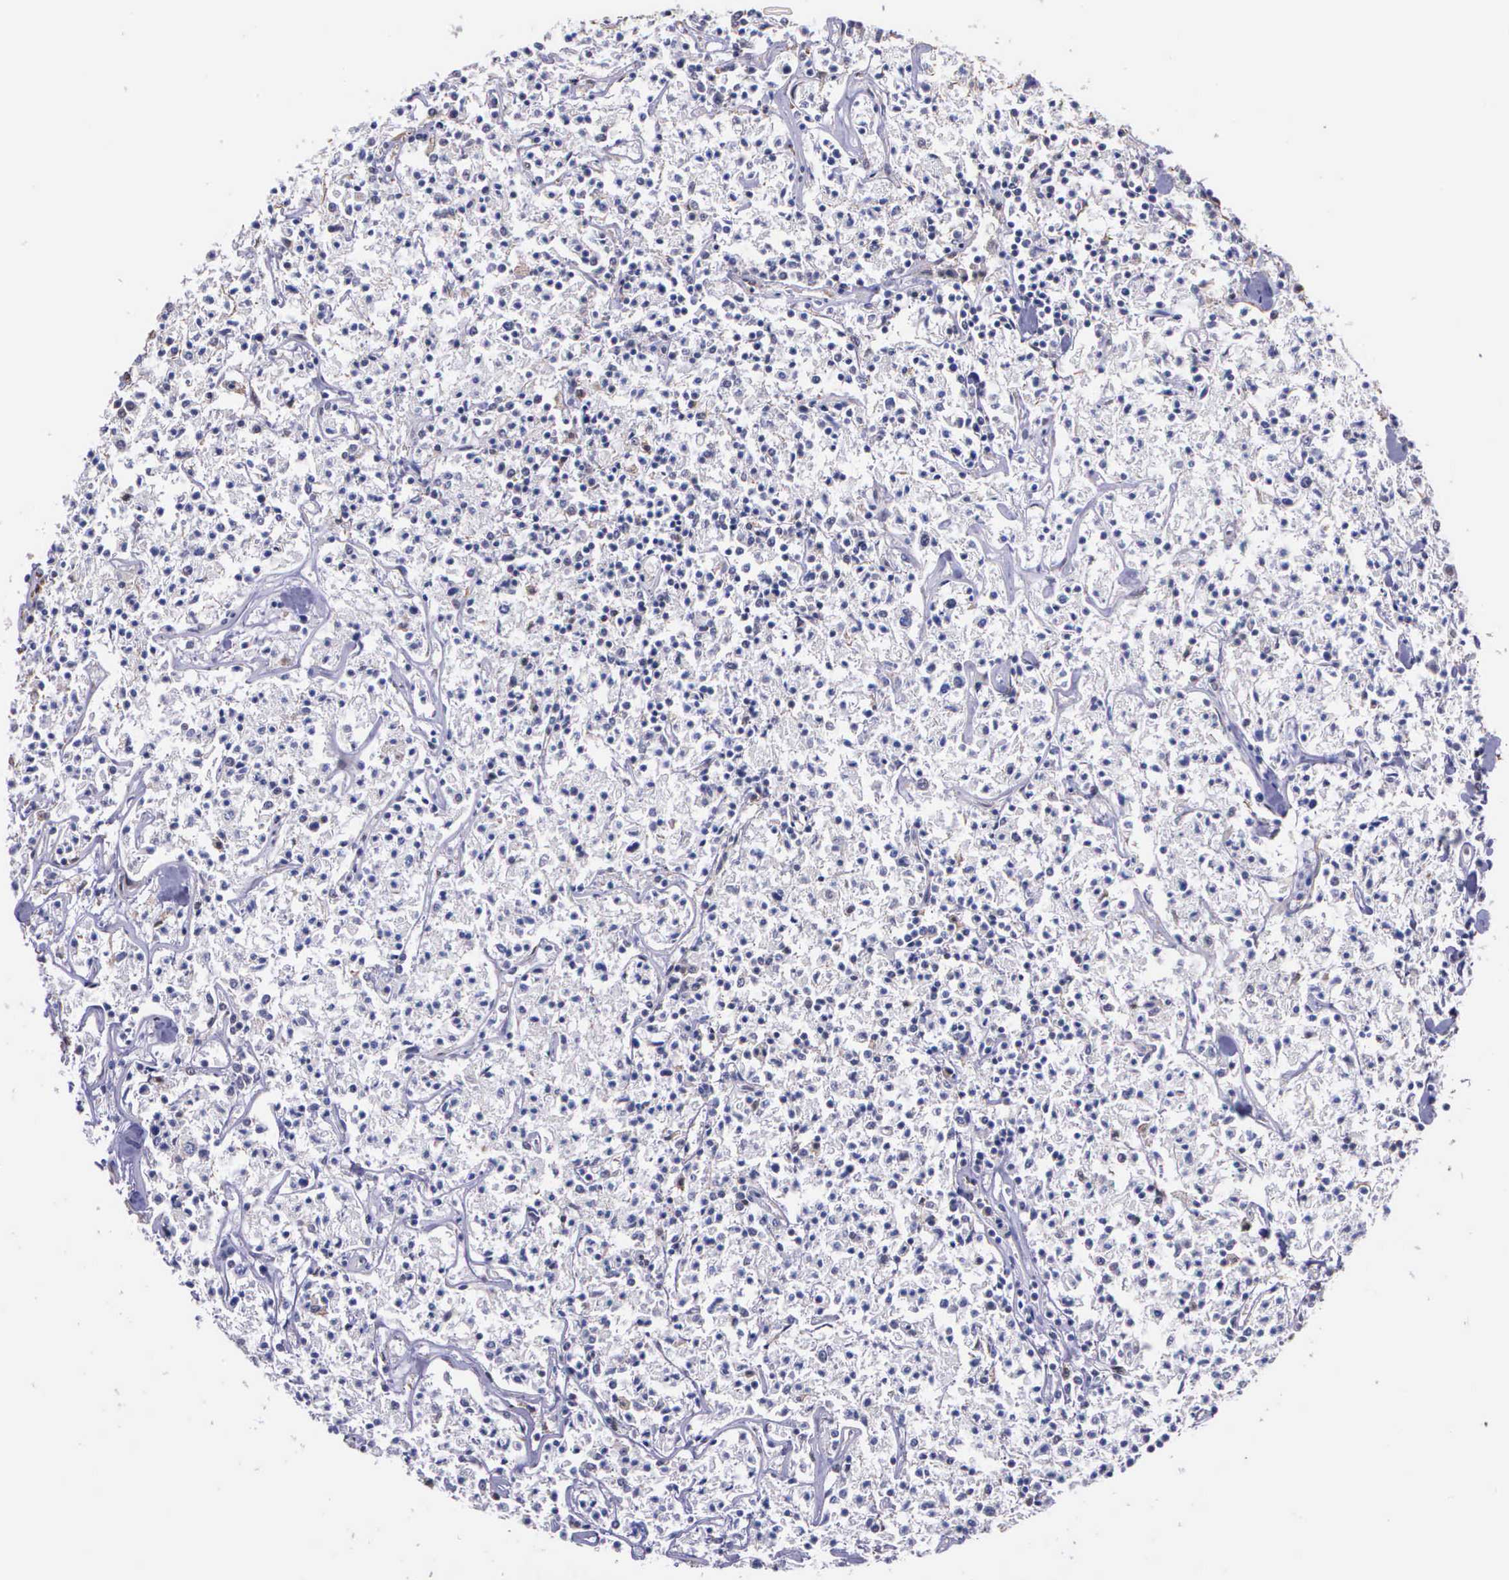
{"staining": {"intensity": "negative", "quantity": "none", "location": "none"}, "tissue": "lymphoma", "cell_type": "Tumor cells", "image_type": "cancer", "snomed": [{"axis": "morphology", "description": "Malignant lymphoma, non-Hodgkin's type, Low grade"}, {"axis": "topography", "description": "Small intestine"}], "caption": "An IHC photomicrograph of low-grade malignant lymphoma, non-Hodgkin's type is shown. There is no staining in tumor cells of low-grade malignant lymphoma, non-Hodgkin's type.", "gene": "PSMC1", "patient": {"sex": "female", "age": 59}}